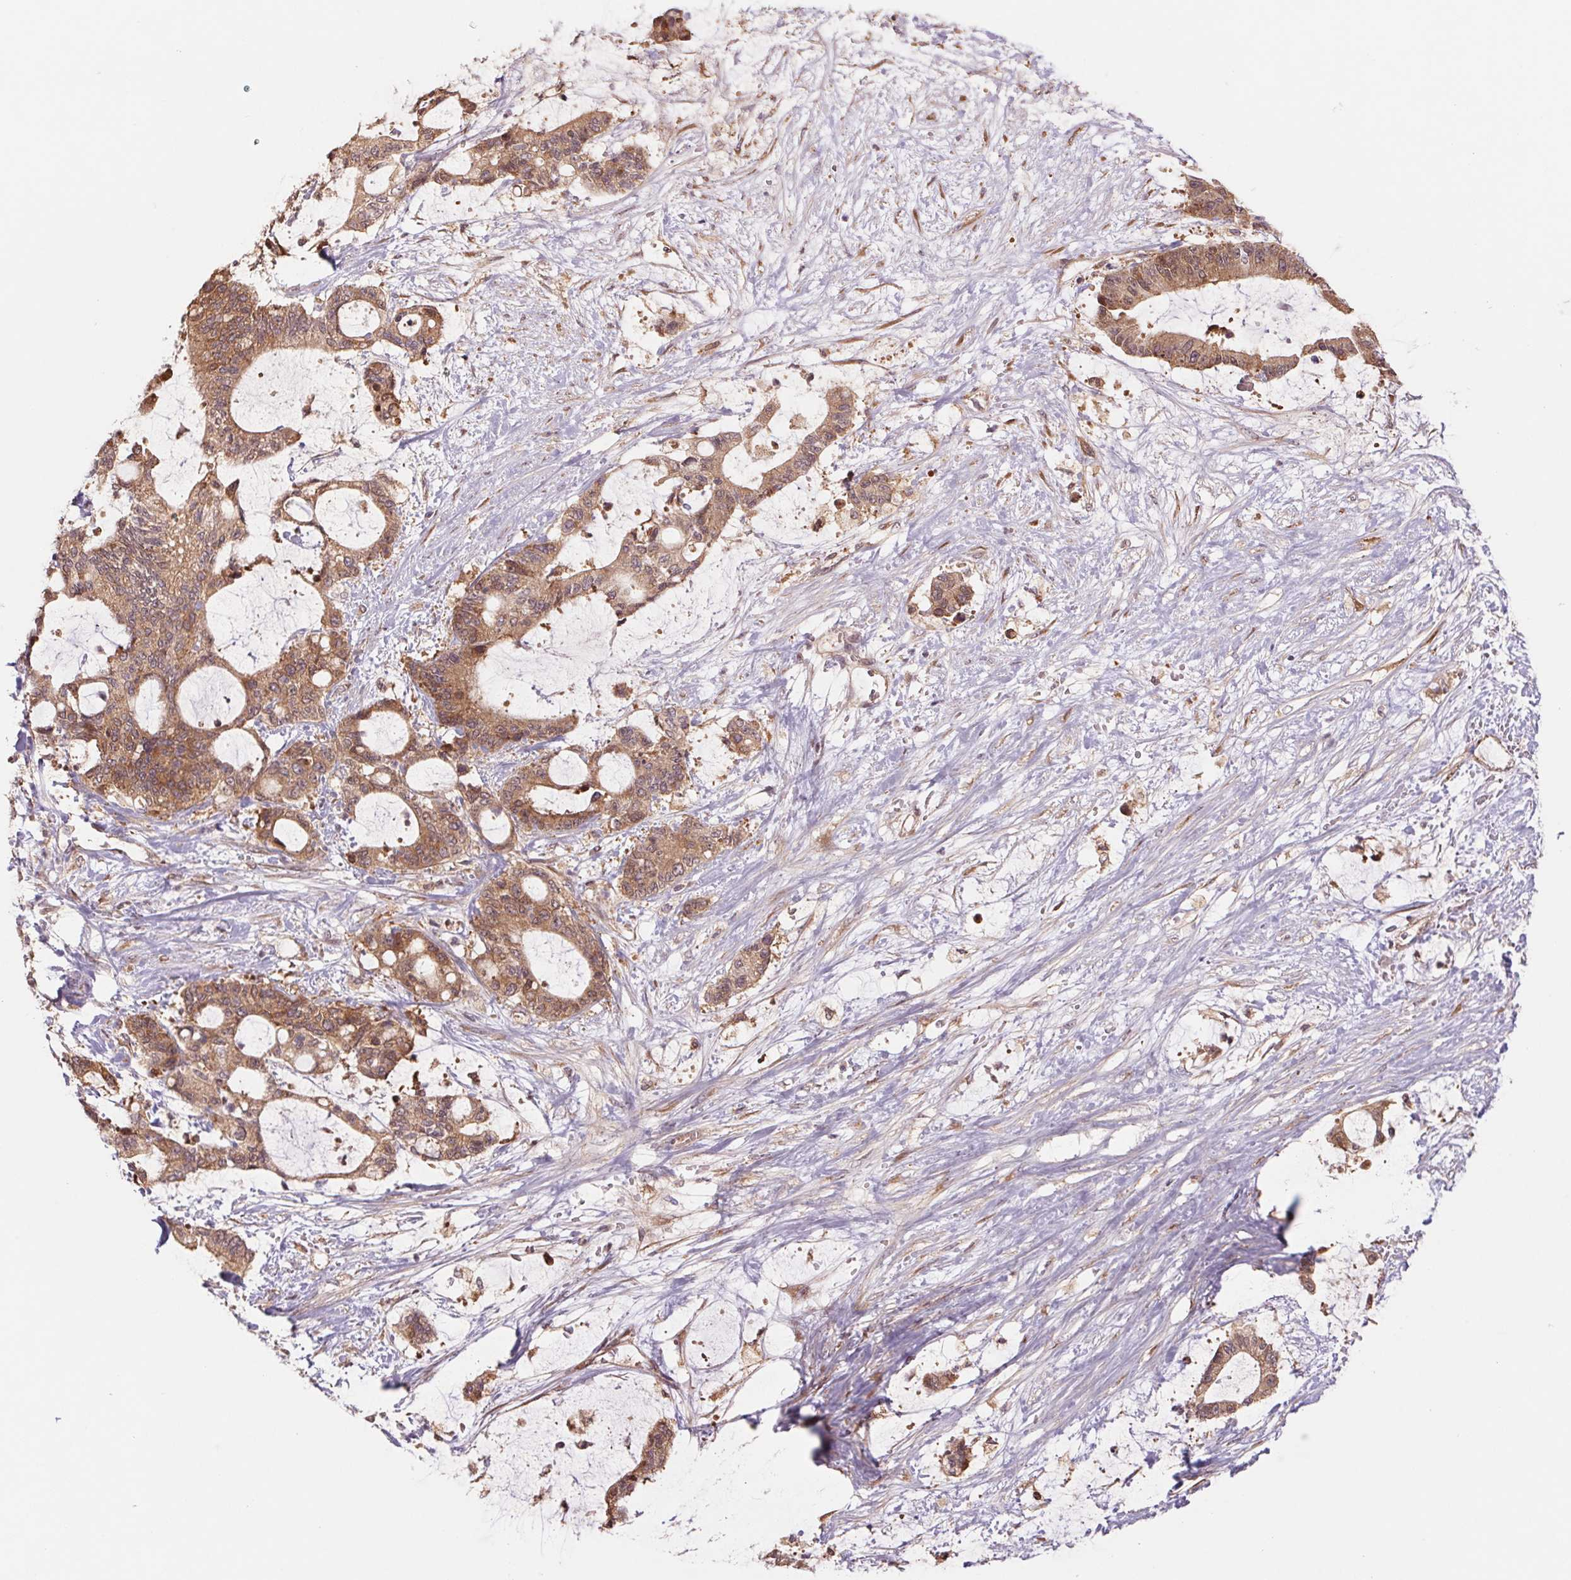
{"staining": {"intensity": "moderate", "quantity": ">75%", "location": "cytoplasmic/membranous"}, "tissue": "liver cancer", "cell_type": "Tumor cells", "image_type": "cancer", "snomed": [{"axis": "morphology", "description": "Normal tissue, NOS"}, {"axis": "morphology", "description": "Cholangiocarcinoma"}, {"axis": "topography", "description": "Liver"}, {"axis": "topography", "description": "Peripheral nerve tissue"}], "caption": "Immunohistochemical staining of liver cholangiocarcinoma exhibits moderate cytoplasmic/membranous protein expression in about >75% of tumor cells.", "gene": "RRM1", "patient": {"sex": "female", "age": 73}}